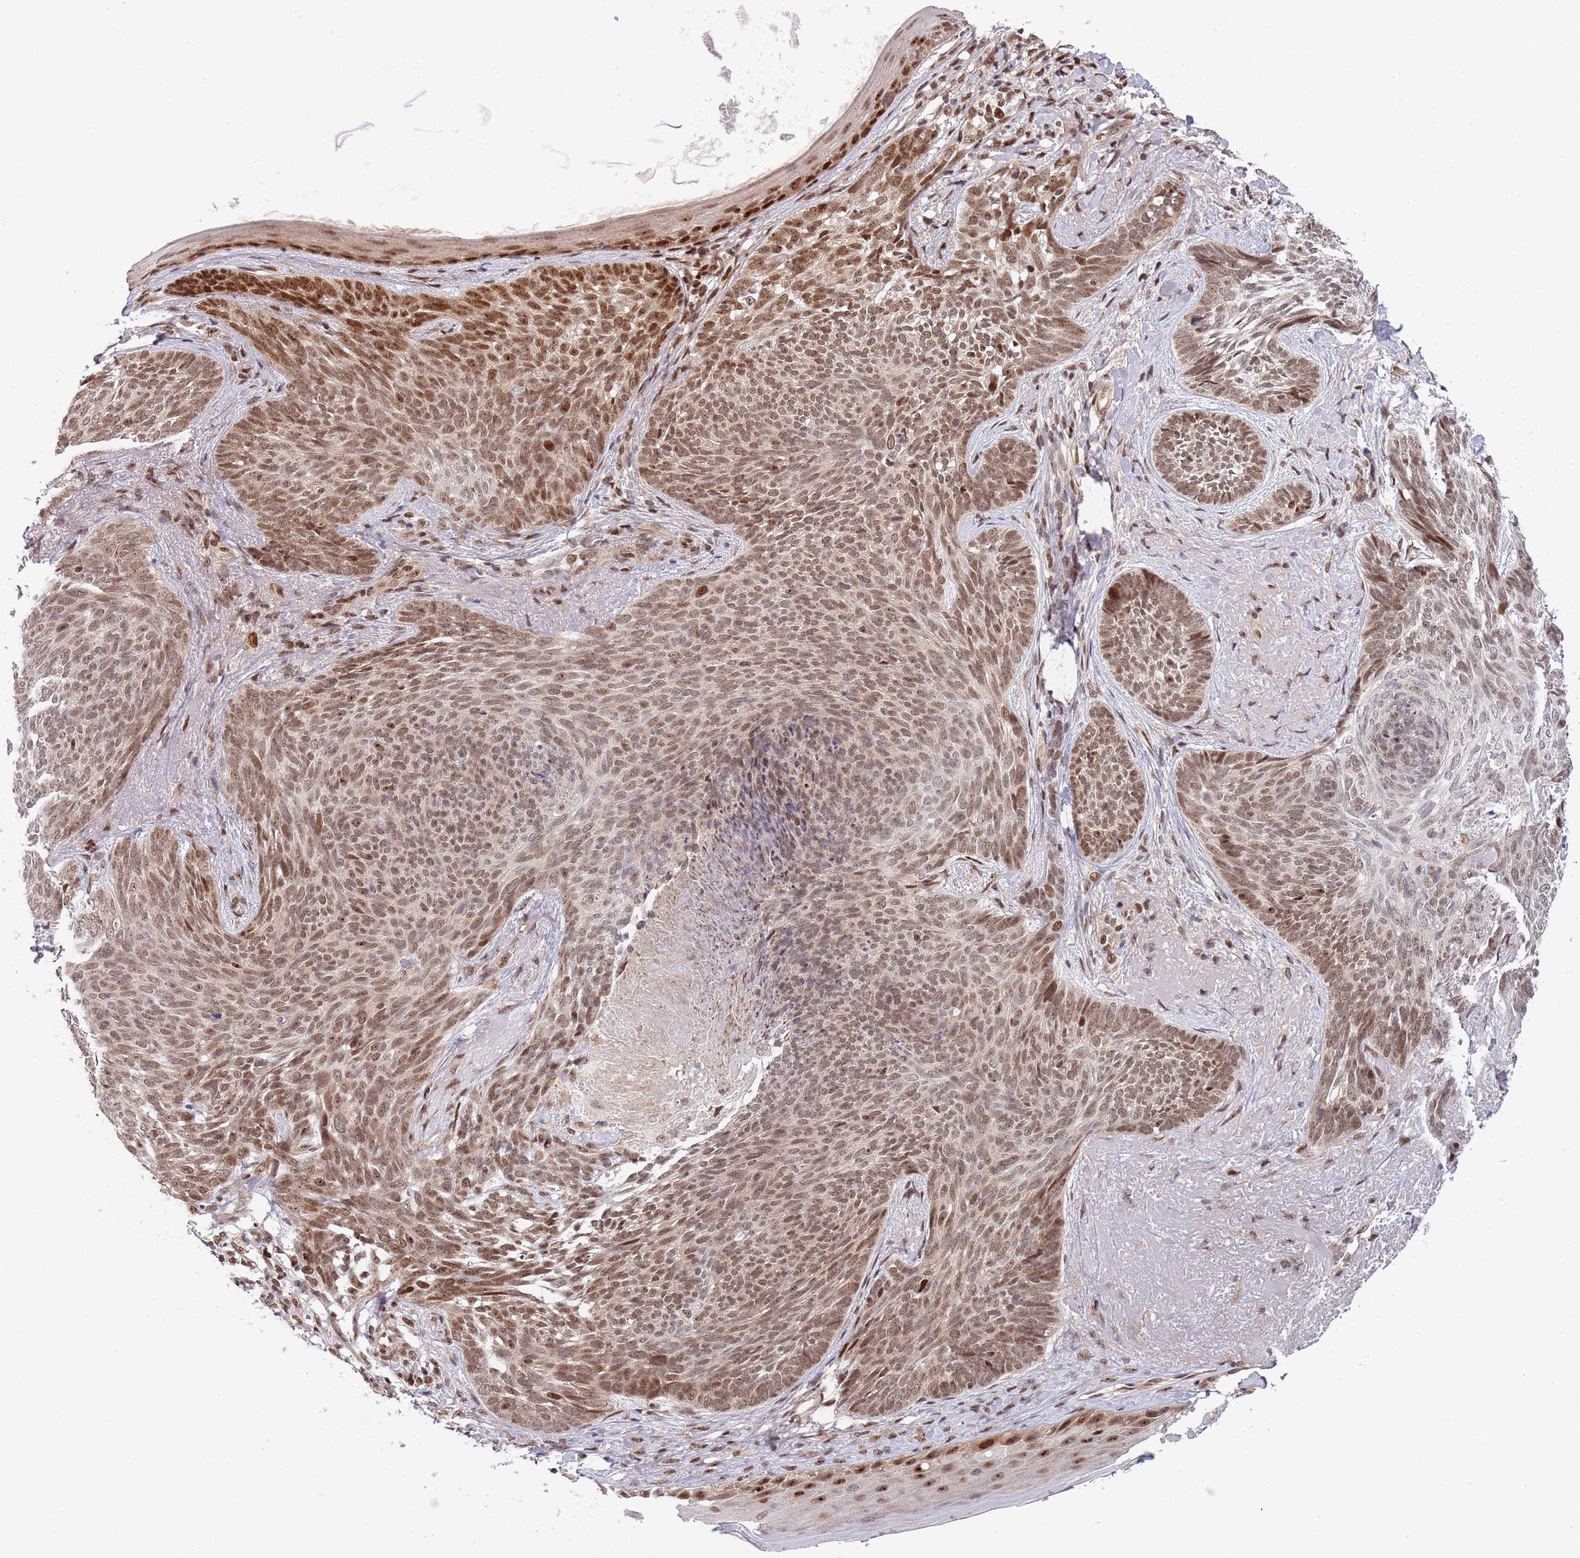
{"staining": {"intensity": "moderate", "quantity": ">75%", "location": "nuclear"}, "tissue": "skin cancer", "cell_type": "Tumor cells", "image_type": "cancer", "snomed": [{"axis": "morphology", "description": "Basal cell carcinoma"}, {"axis": "topography", "description": "Skin"}], "caption": "Protein expression analysis of skin cancer demonstrates moderate nuclear positivity in about >75% of tumor cells.", "gene": "TBX10", "patient": {"sex": "female", "age": 86}}